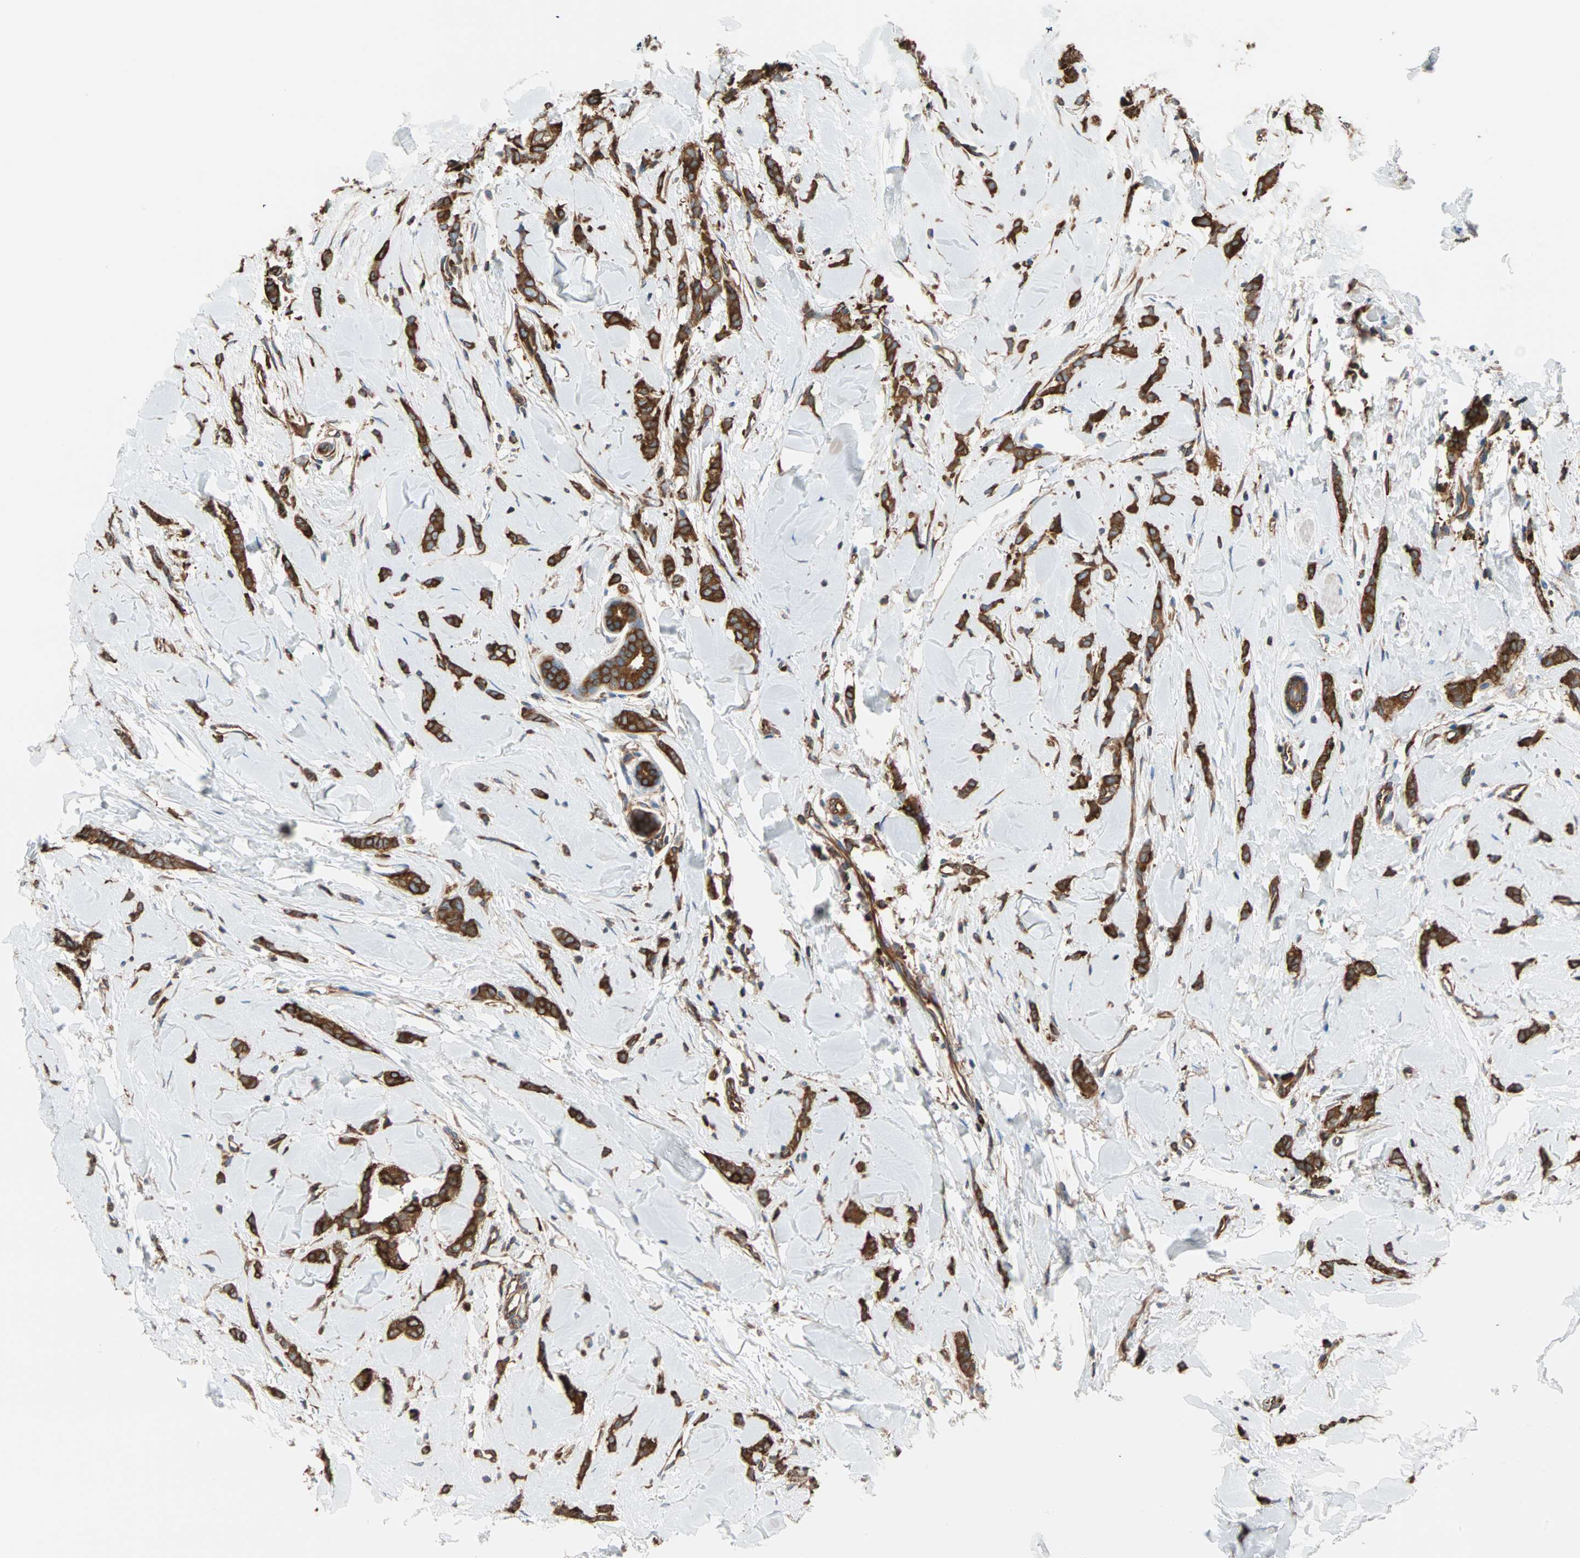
{"staining": {"intensity": "strong", "quantity": ">75%", "location": "cytoplasmic/membranous"}, "tissue": "breast cancer", "cell_type": "Tumor cells", "image_type": "cancer", "snomed": [{"axis": "morphology", "description": "Lobular carcinoma"}, {"axis": "topography", "description": "Skin"}, {"axis": "topography", "description": "Breast"}], "caption": "Brown immunohistochemical staining in breast cancer (lobular carcinoma) displays strong cytoplasmic/membranous staining in approximately >75% of tumor cells.", "gene": "EEF2", "patient": {"sex": "female", "age": 46}}